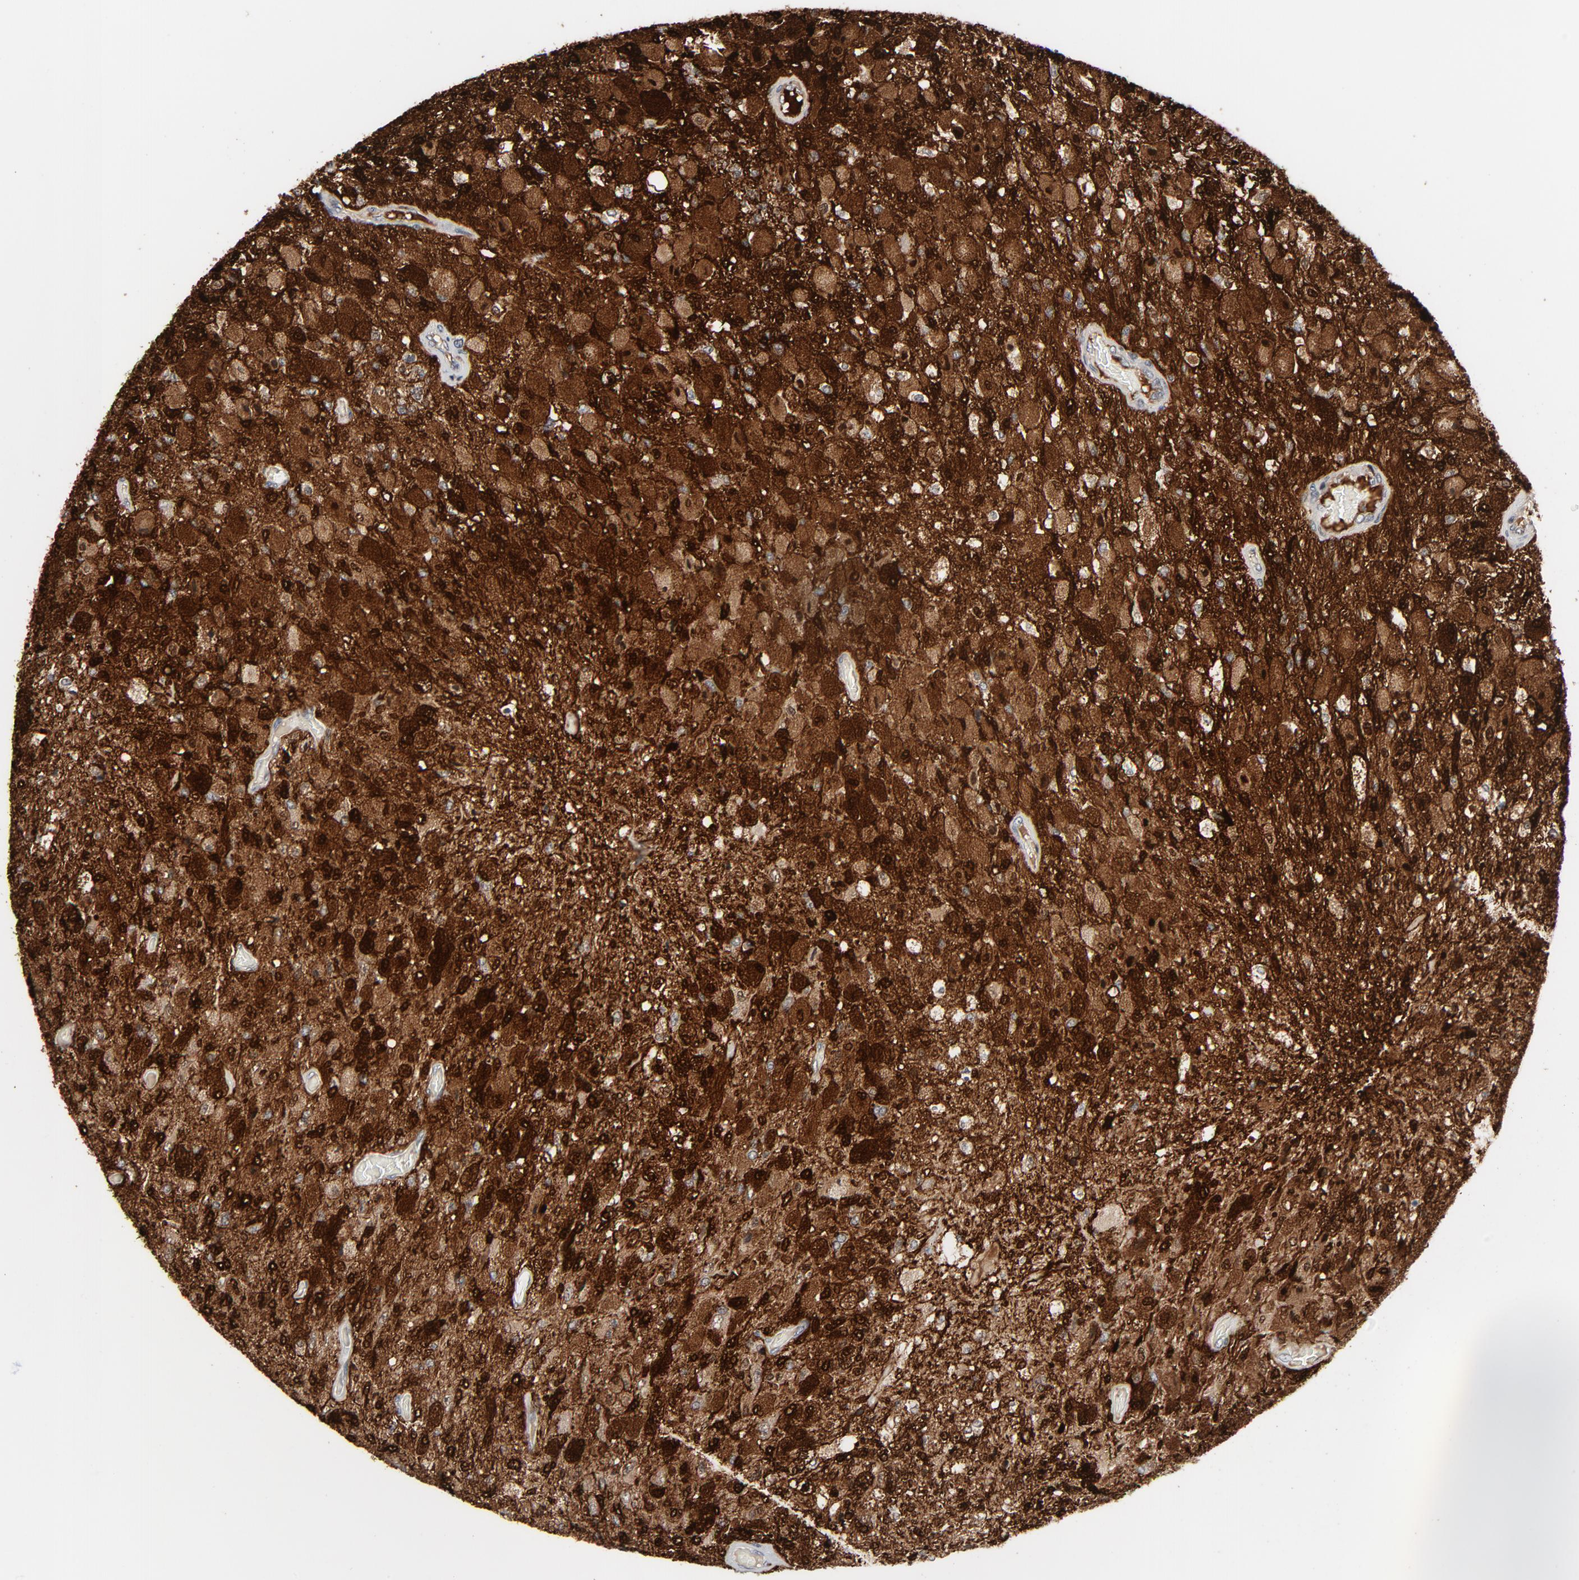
{"staining": {"intensity": "strong", "quantity": ">75%", "location": "cytoplasmic/membranous,nuclear"}, "tissue": "glioma", "cell_type": "Tumor cells", "image_type": "cancer", "snomed": [{"axis": "morphology", "description": "Normal tissue, NOS"}, {"axis": "morphology", "description": "Glioma, malignant, High grade"}, {"axis": "topography", "description": "Cerebral cortex"}], "caption": "Strong cytoplasmic/membranous and nuclear staining is present in about >75% of tumor cells in glioma.", "gene": "MT3", "patient": {"sex": "male", "age": 77}}